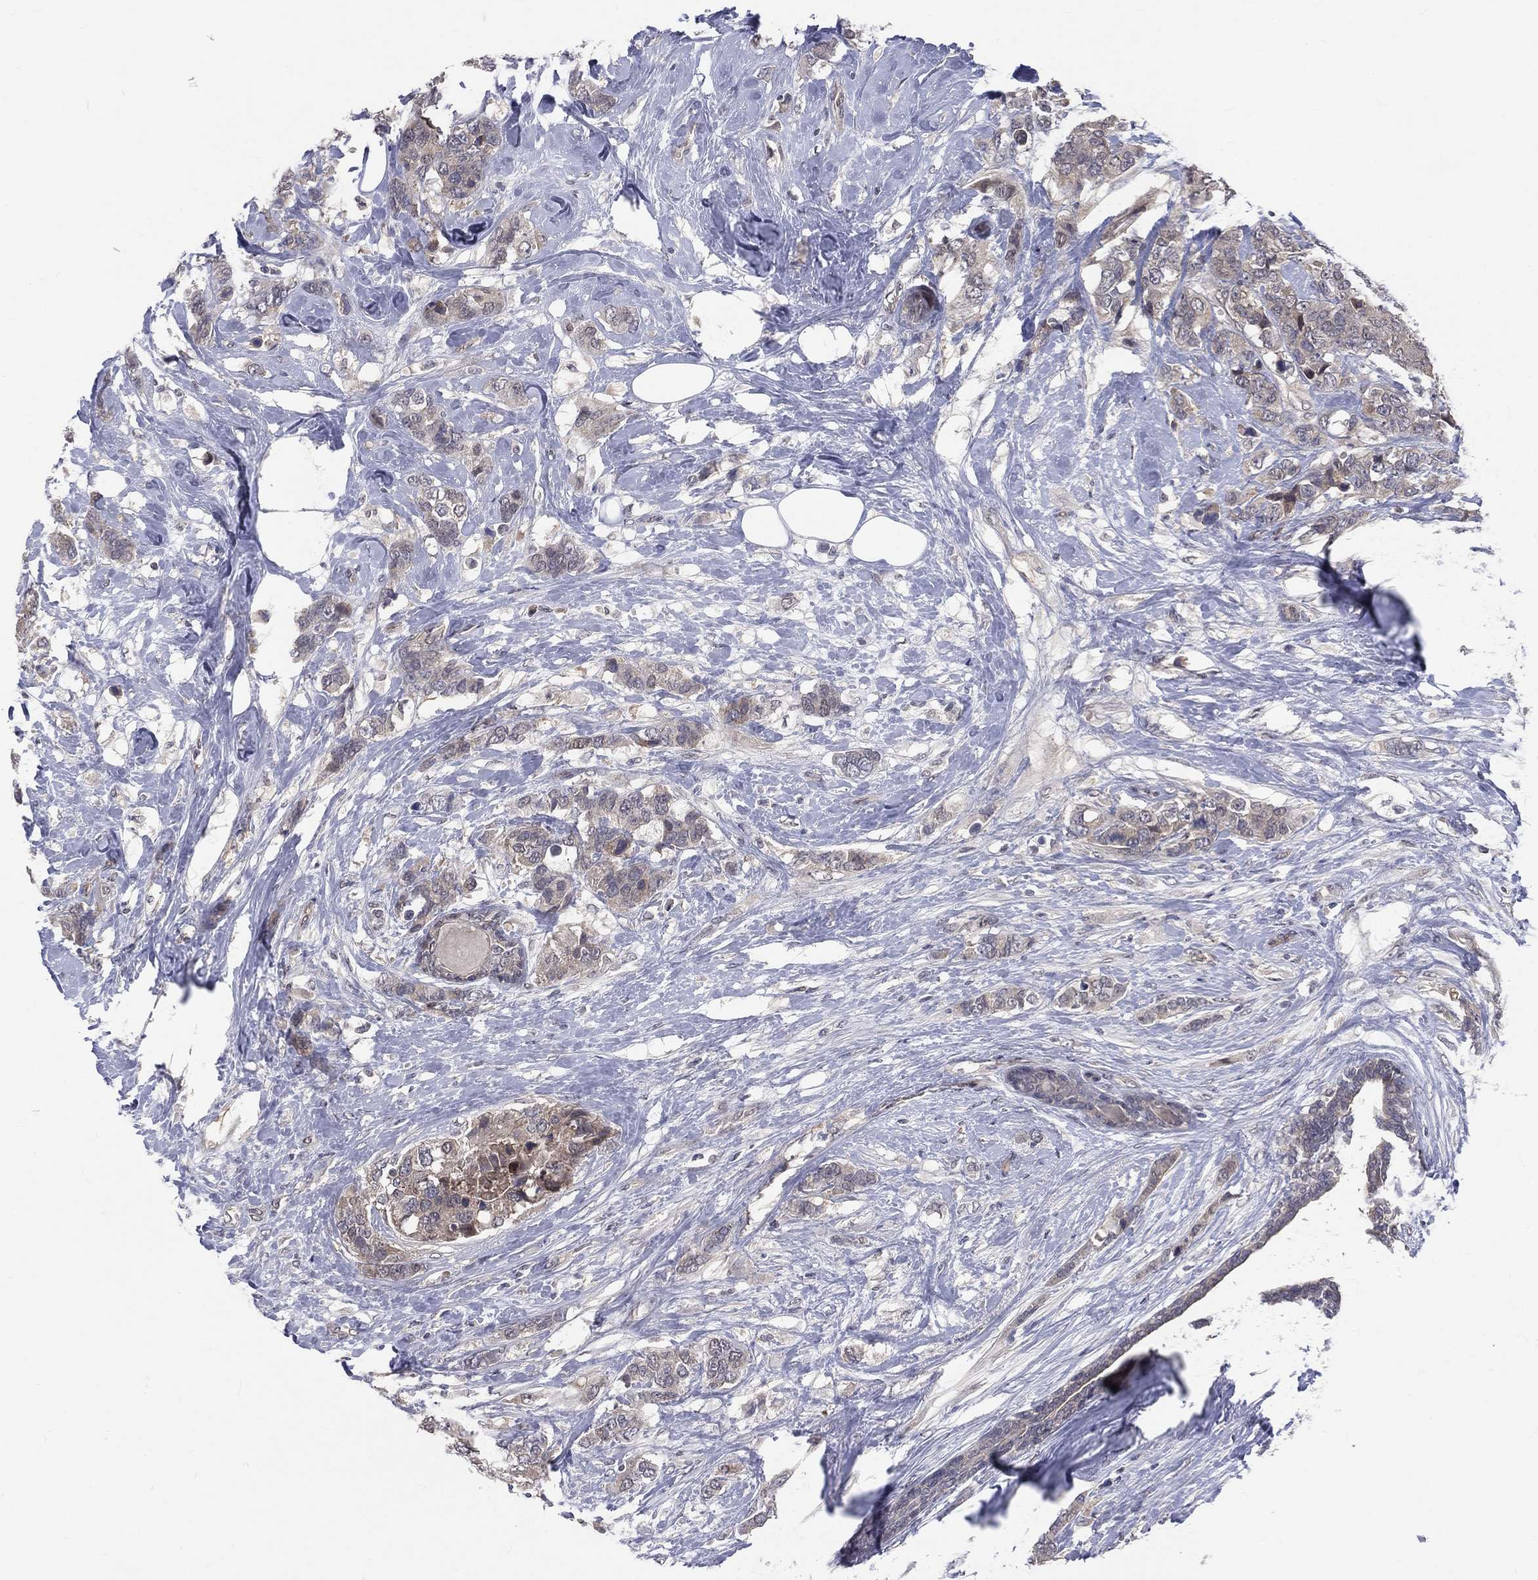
{"staining": {"intensity": "negative", "quantity": "none", "location": "none"}, "tissue": "breast cancer", "cell_type": "Tumor cells", "image_type": "cancer", "snomed": [{"axis": "morphology", "description": "Lobular carcinoma"}, {"axis": "topography", "description": "Breast"}], "caption": "This is an immunohistochemistry micrograph of human breast cancer. There is no expression in tumor cells.", "gene": "DLG4", "patient": {"sex": "female", "age": 59}}